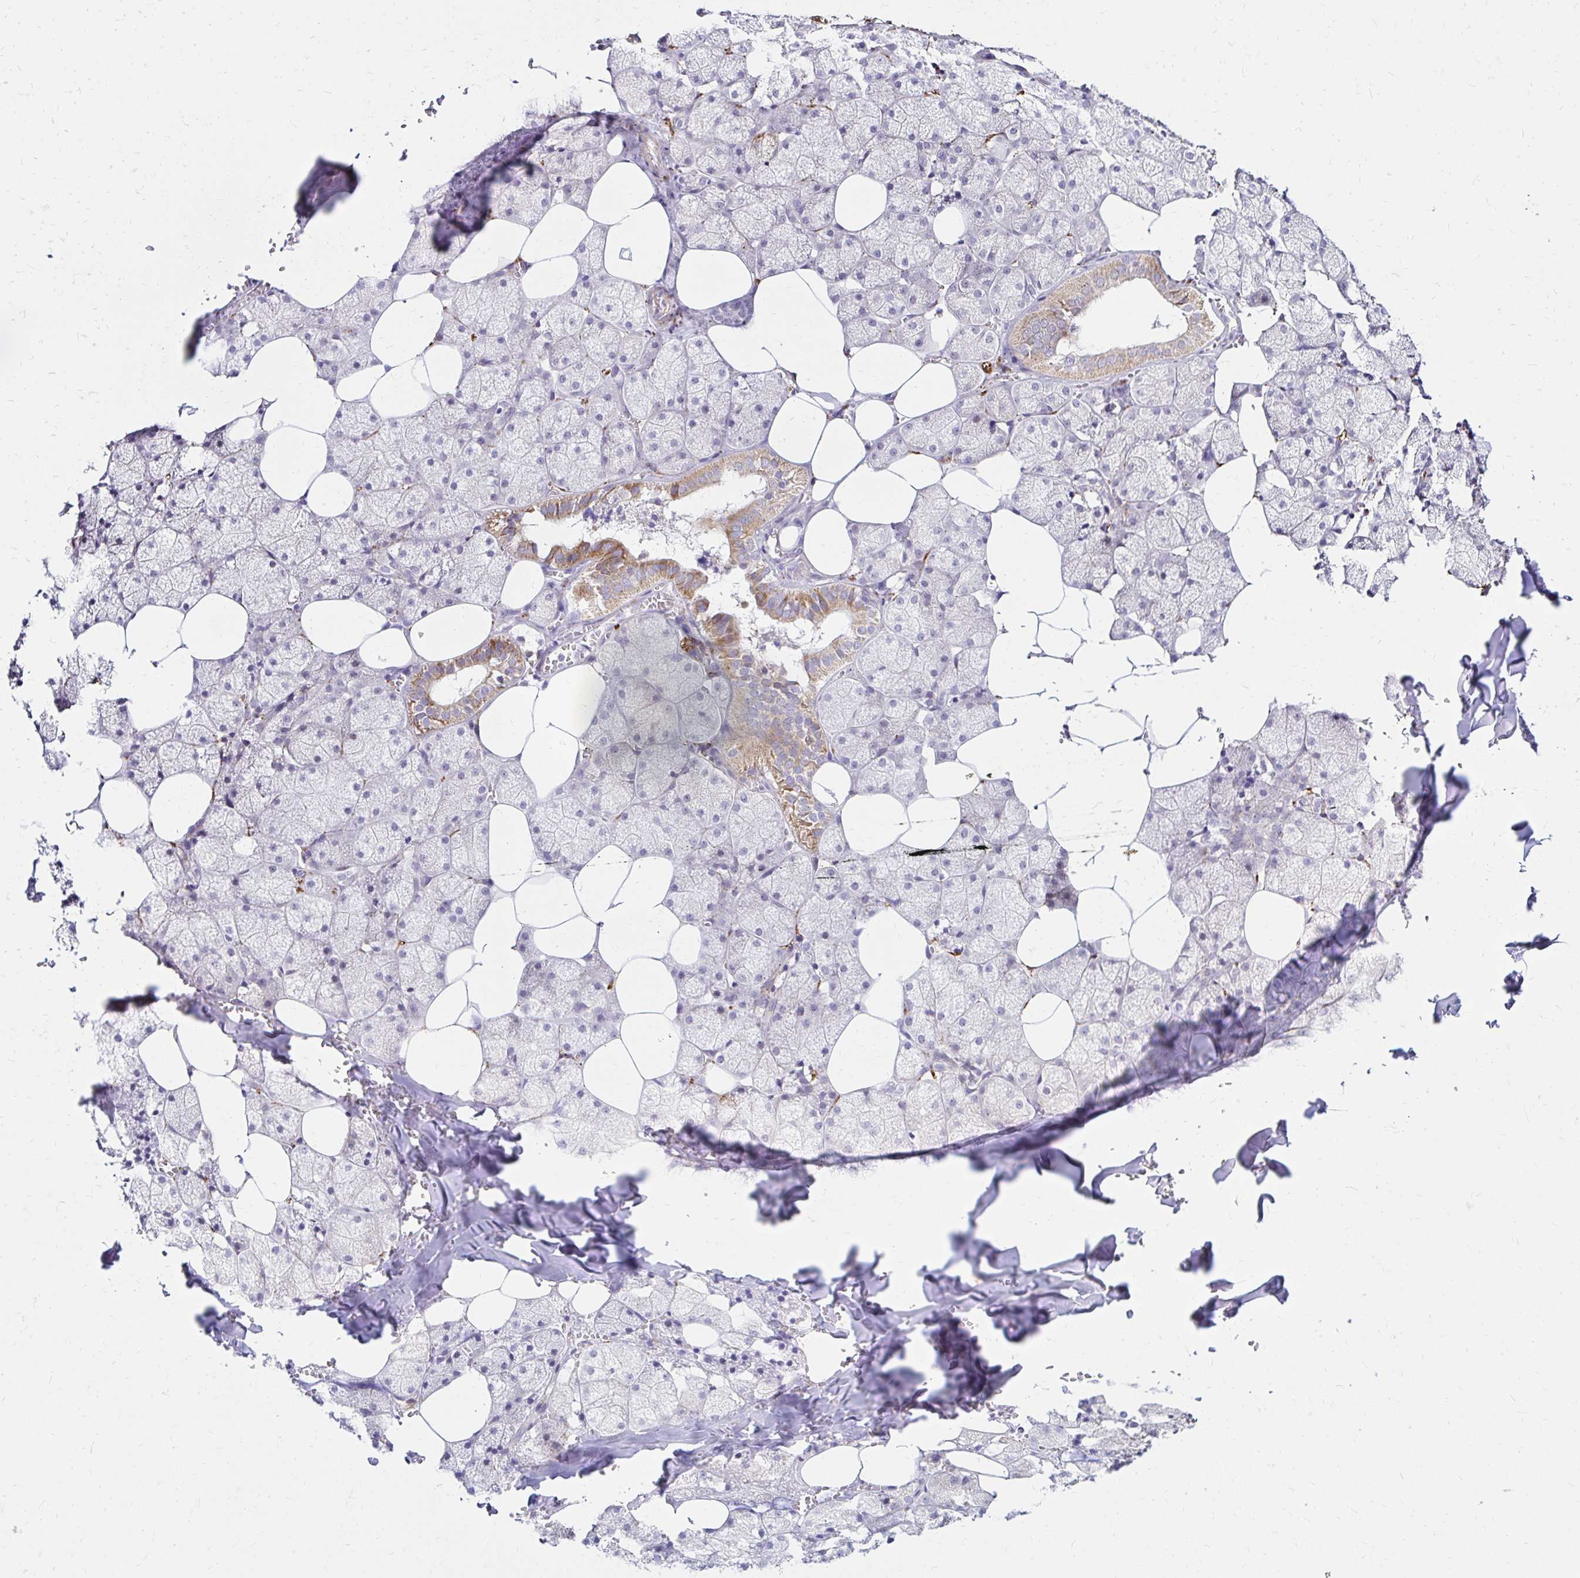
{"staining": {"intensity": "moderate", "quantity": "<25%", "location": "cytoplasmic/membranous"}, "tissue": "salivary gland", "cell_type": "Glandular cells", "image_type": "normal", "snomed": [{"axis": "morphology", "description": "Normal tissue, NOS"}, {"axis": "topography", "description": "Salivary gland"}, {"axis": "topography", "description": "Peripheral nerve tissue"}], "caption": "This photomicrograph reveals IHC staining of benign human salivary gland, with low moderate cytoplasmic/membranous positivity in approximately <25% of glandular cells.", "gene": "GUCY1A1", "patient": {"sex": "male", "age": 38}}